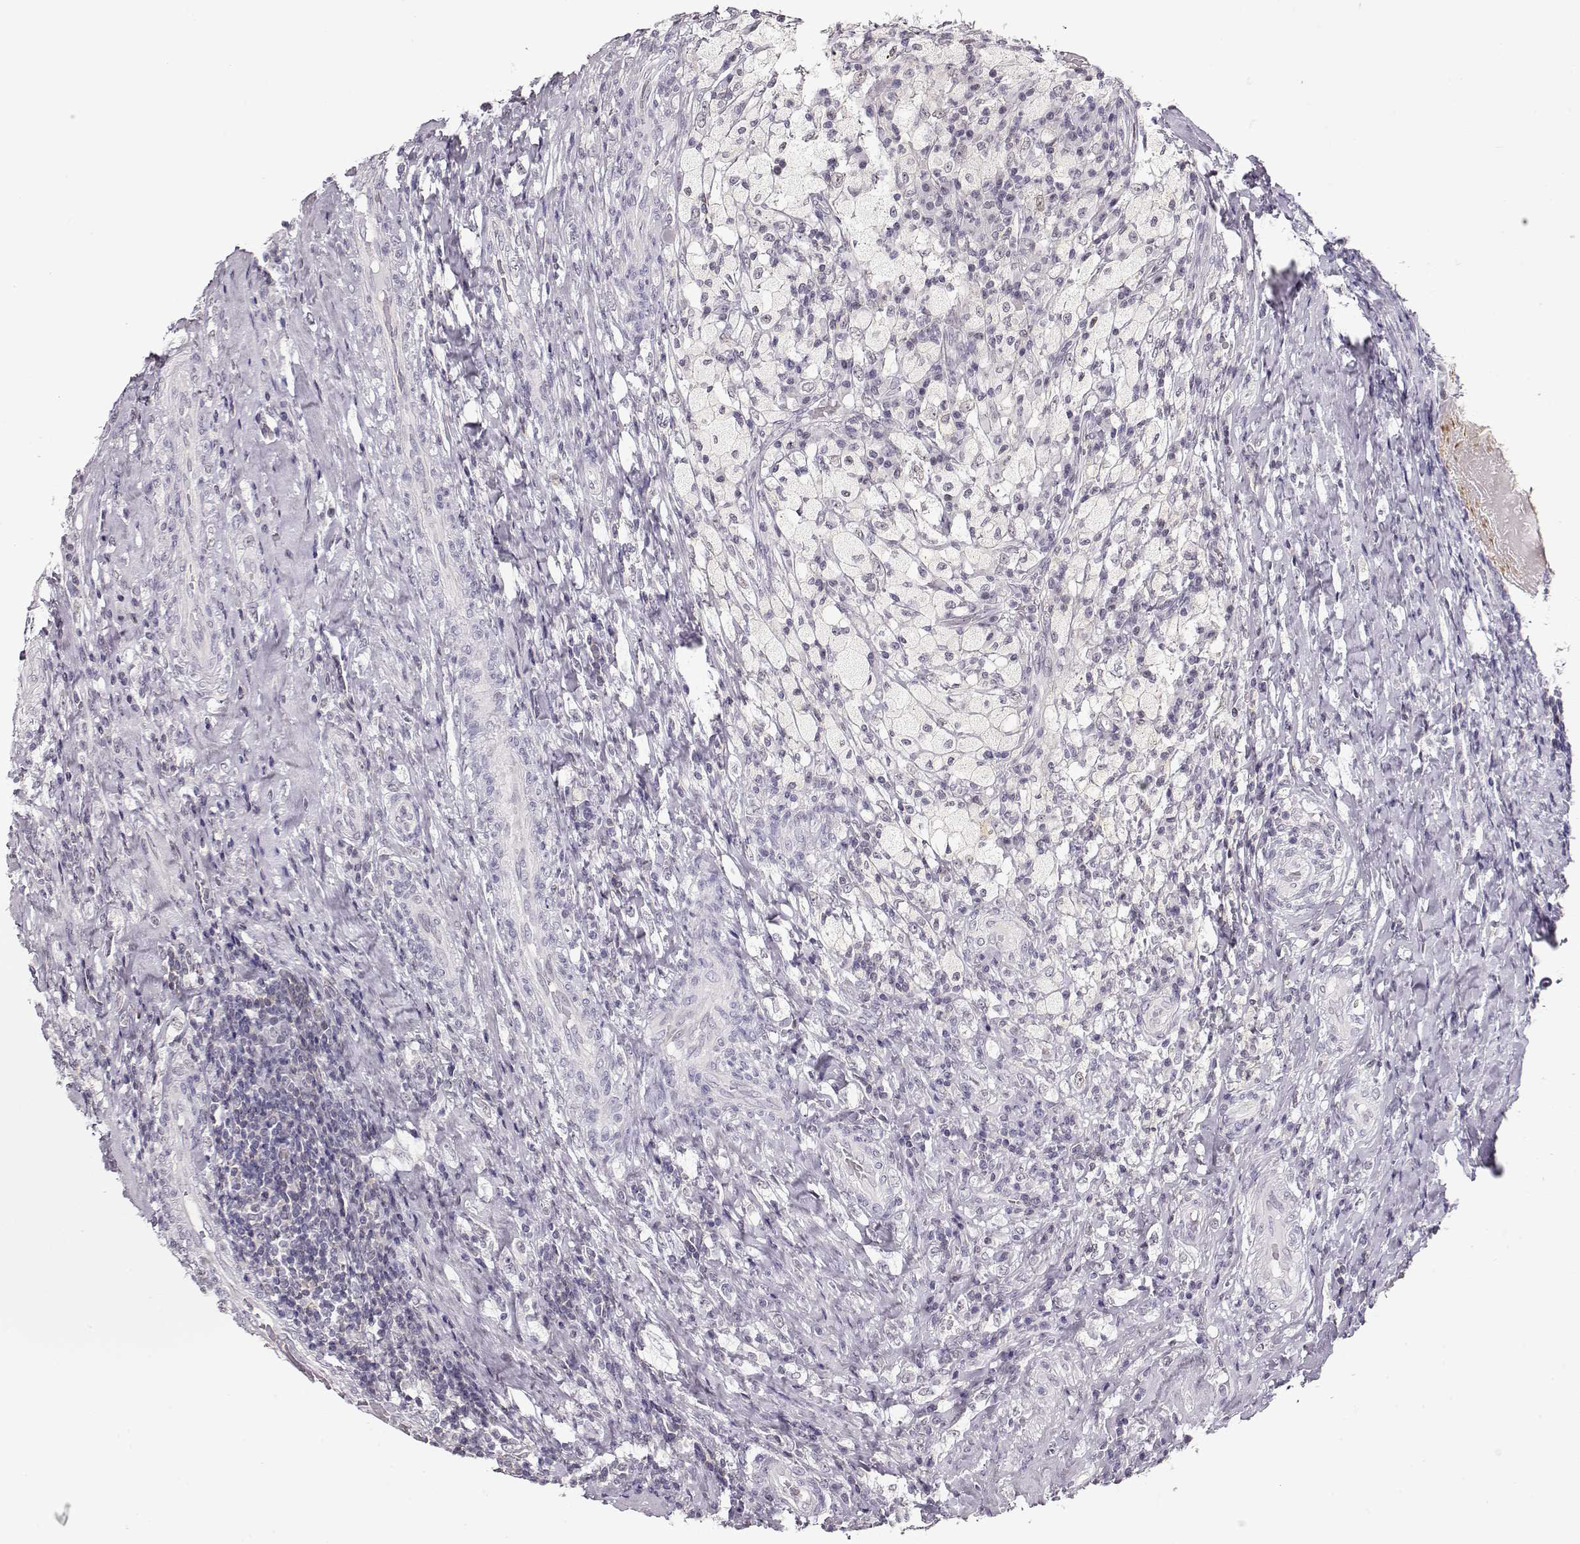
{"staining": {"intensity": "negative", "quantity": "none", "location": "none"}, "tissue": "testis cancer", "cell_type": "Tumor cells", "image_type": "cancer", "snomed": [{"axis": "morphology", "description": "Necrosis, NOS"}, {"axis": "morphology", "description": "Carcinoma, Embryonal, NOS"}, {"axis": "topography", "description": "Testis"}], "caption": "This is a histopathology image of immunohistochemistry staining of testis embryonal carcinoma, which shows no staining in tumor cells.", "gene": "TEPP", "patient": {"sex": "male", "age": 19}}